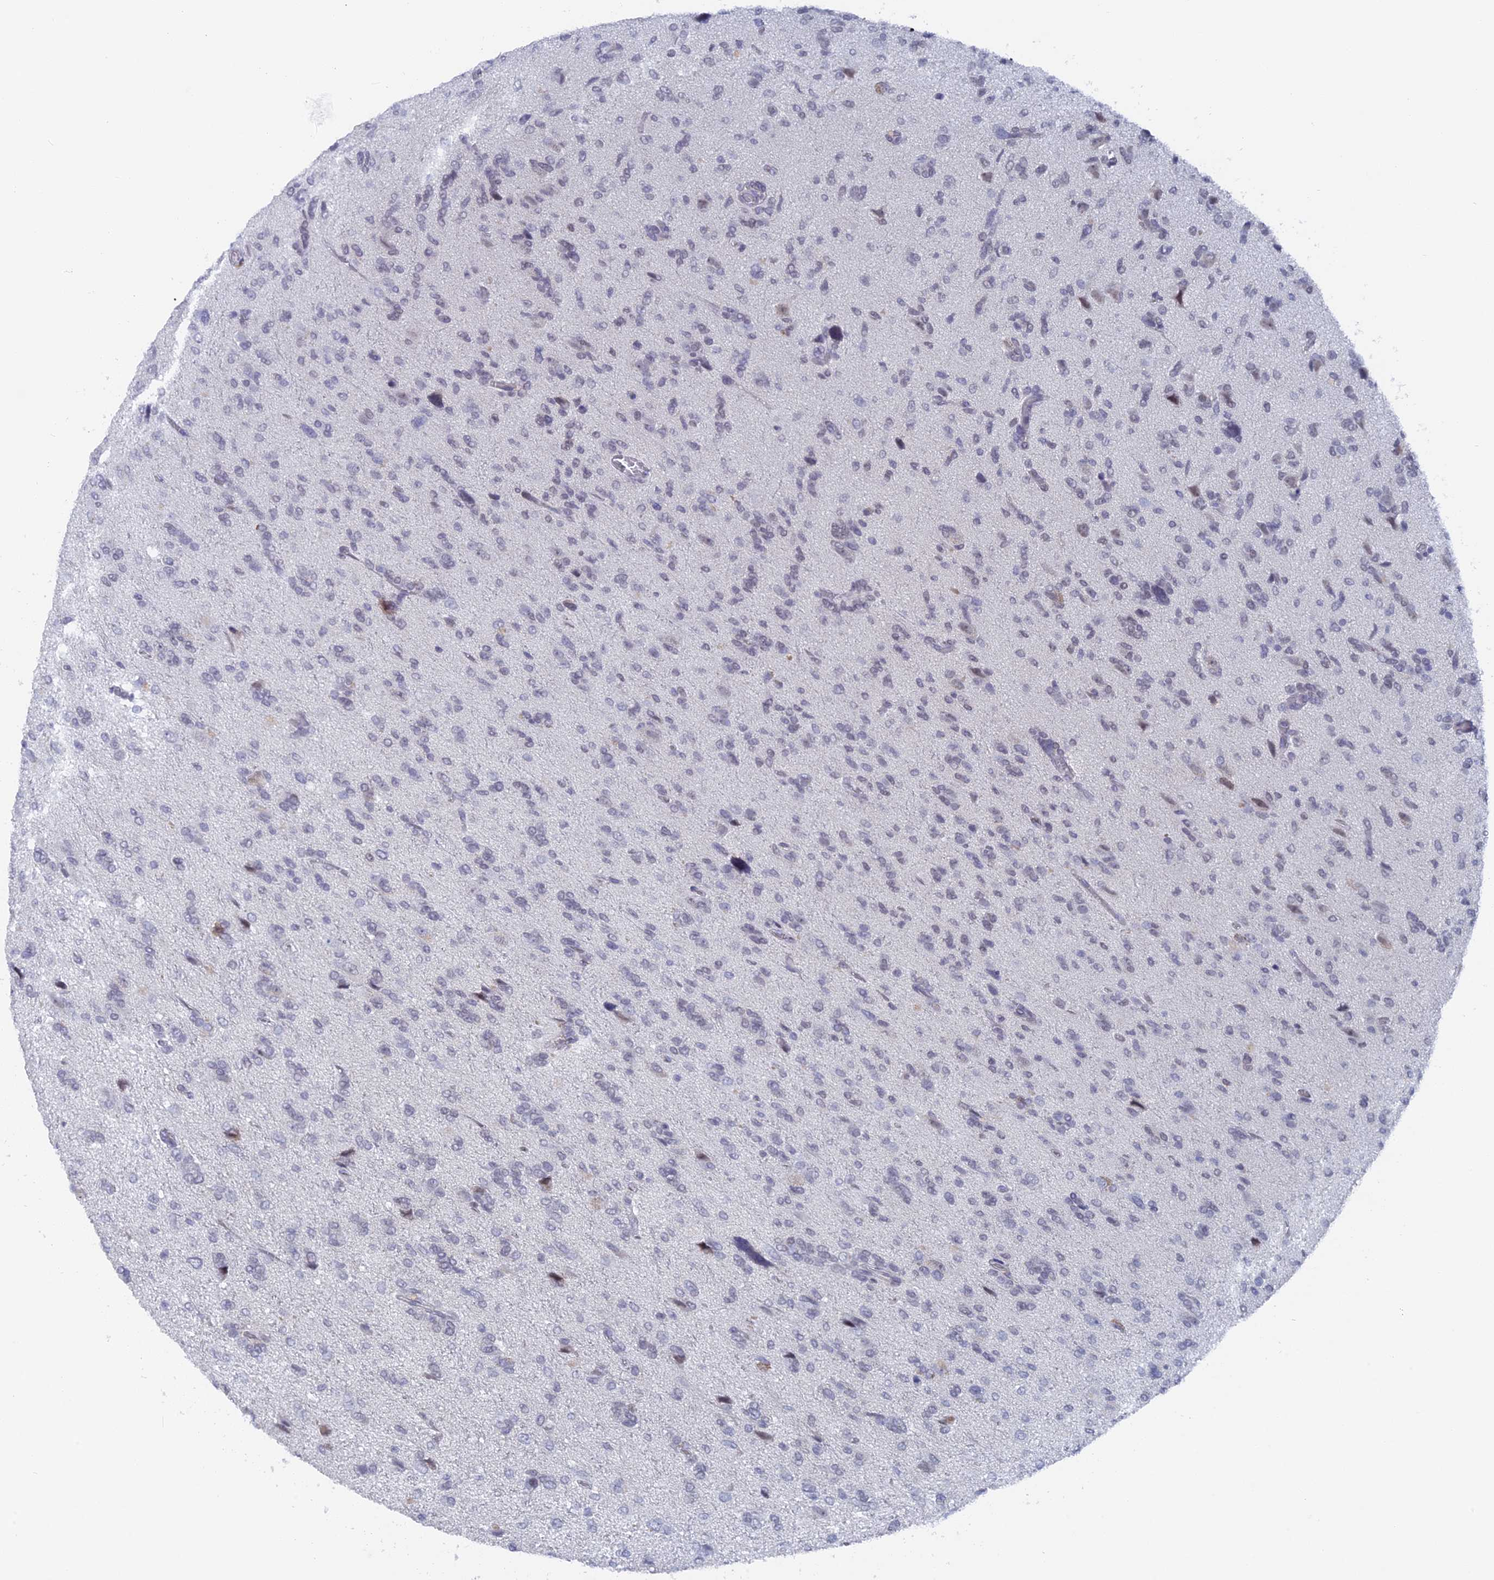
{"staining": {"intensity": "negative", "quantity": "none", "location": "none"}, "tissue": "glioma", "cell_type": "Tumor cells", "image_type": "cancer", "snomed": [{"axis": "morphology", "description": "Glioma, malignant, High grade"}, {"axis": "topography", "description": "Brain"}], "caption": "Immunohistochemical staining of malignant high-grade glioma demonstrates no significant positivity in tumor cells. Brightfield microscopy of immunohistochemistry (IHC) stained with DAB (3,3'-diaminobenzidine) (brown) and hematoxylin (blue), captured at high magnification.", "gene": "BRD2", "patient": {"sex": "female", "age": 59}}